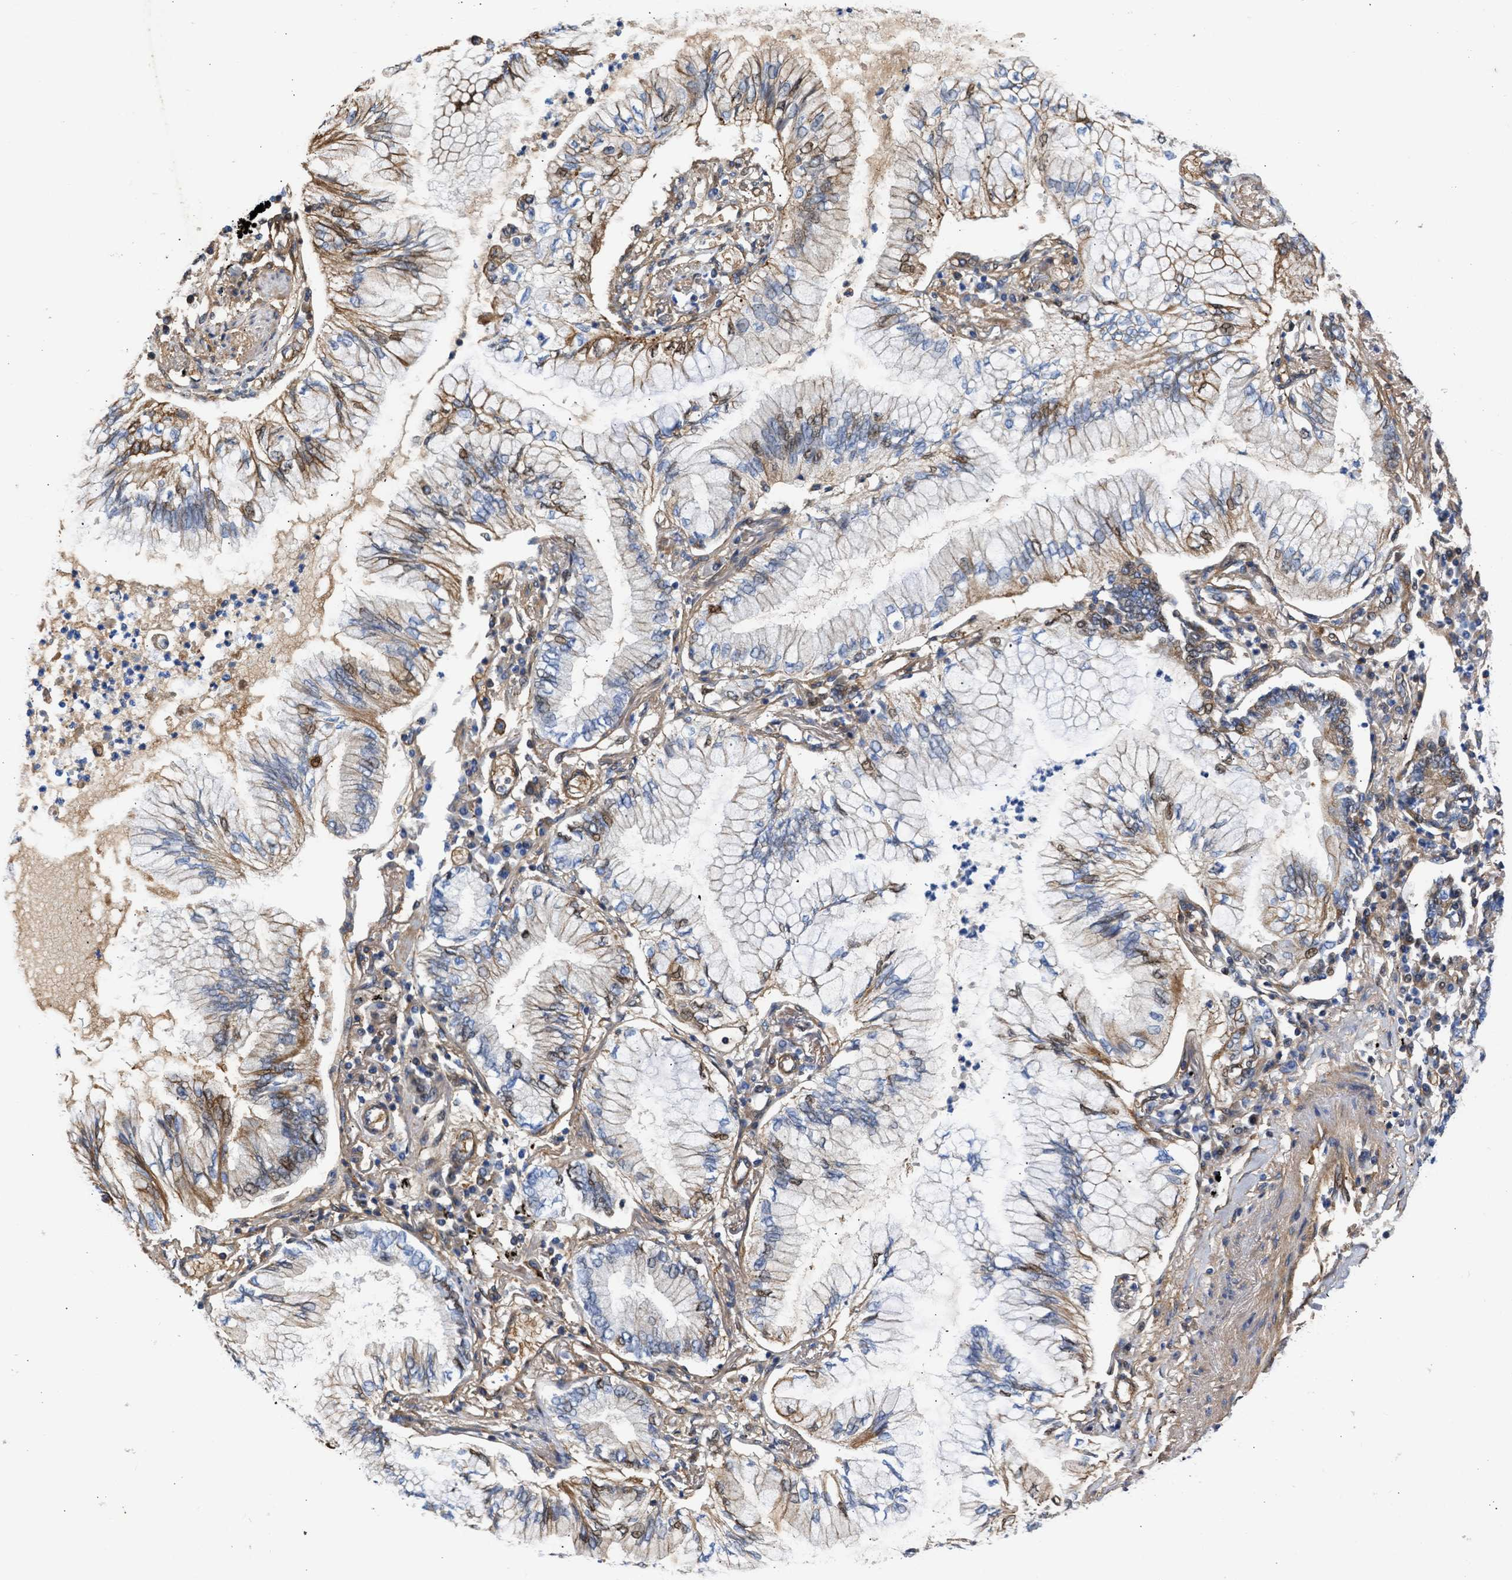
{"staining": {"intensity": "moderate", "quantity": "25%-75%", "location": "cytoplasmic/membranous"}, "tissue": "lung cancer", "cell_type": "Tumor cells", "image_type": "cancer", "snomed": [{"axis": "morphology", "description": "Normal tissue, NOS"}, {"axis": "morphology", "description": "Adenocarcinoma, NOS"}, {"axis": "topography", "description": "Bronchus"}, {"axis": "topography", "description": "Lung"}], "caption": "A brown stain shows moderate cytoplasmic/membranous expression of a protein in human lung cancer (adenocarcinoma) tumor cells. Ihc stains the protein in brown and the nuclei are stained blue.", "gene": "MAS1L", "patient": {"sex": "female", "age": 70}}